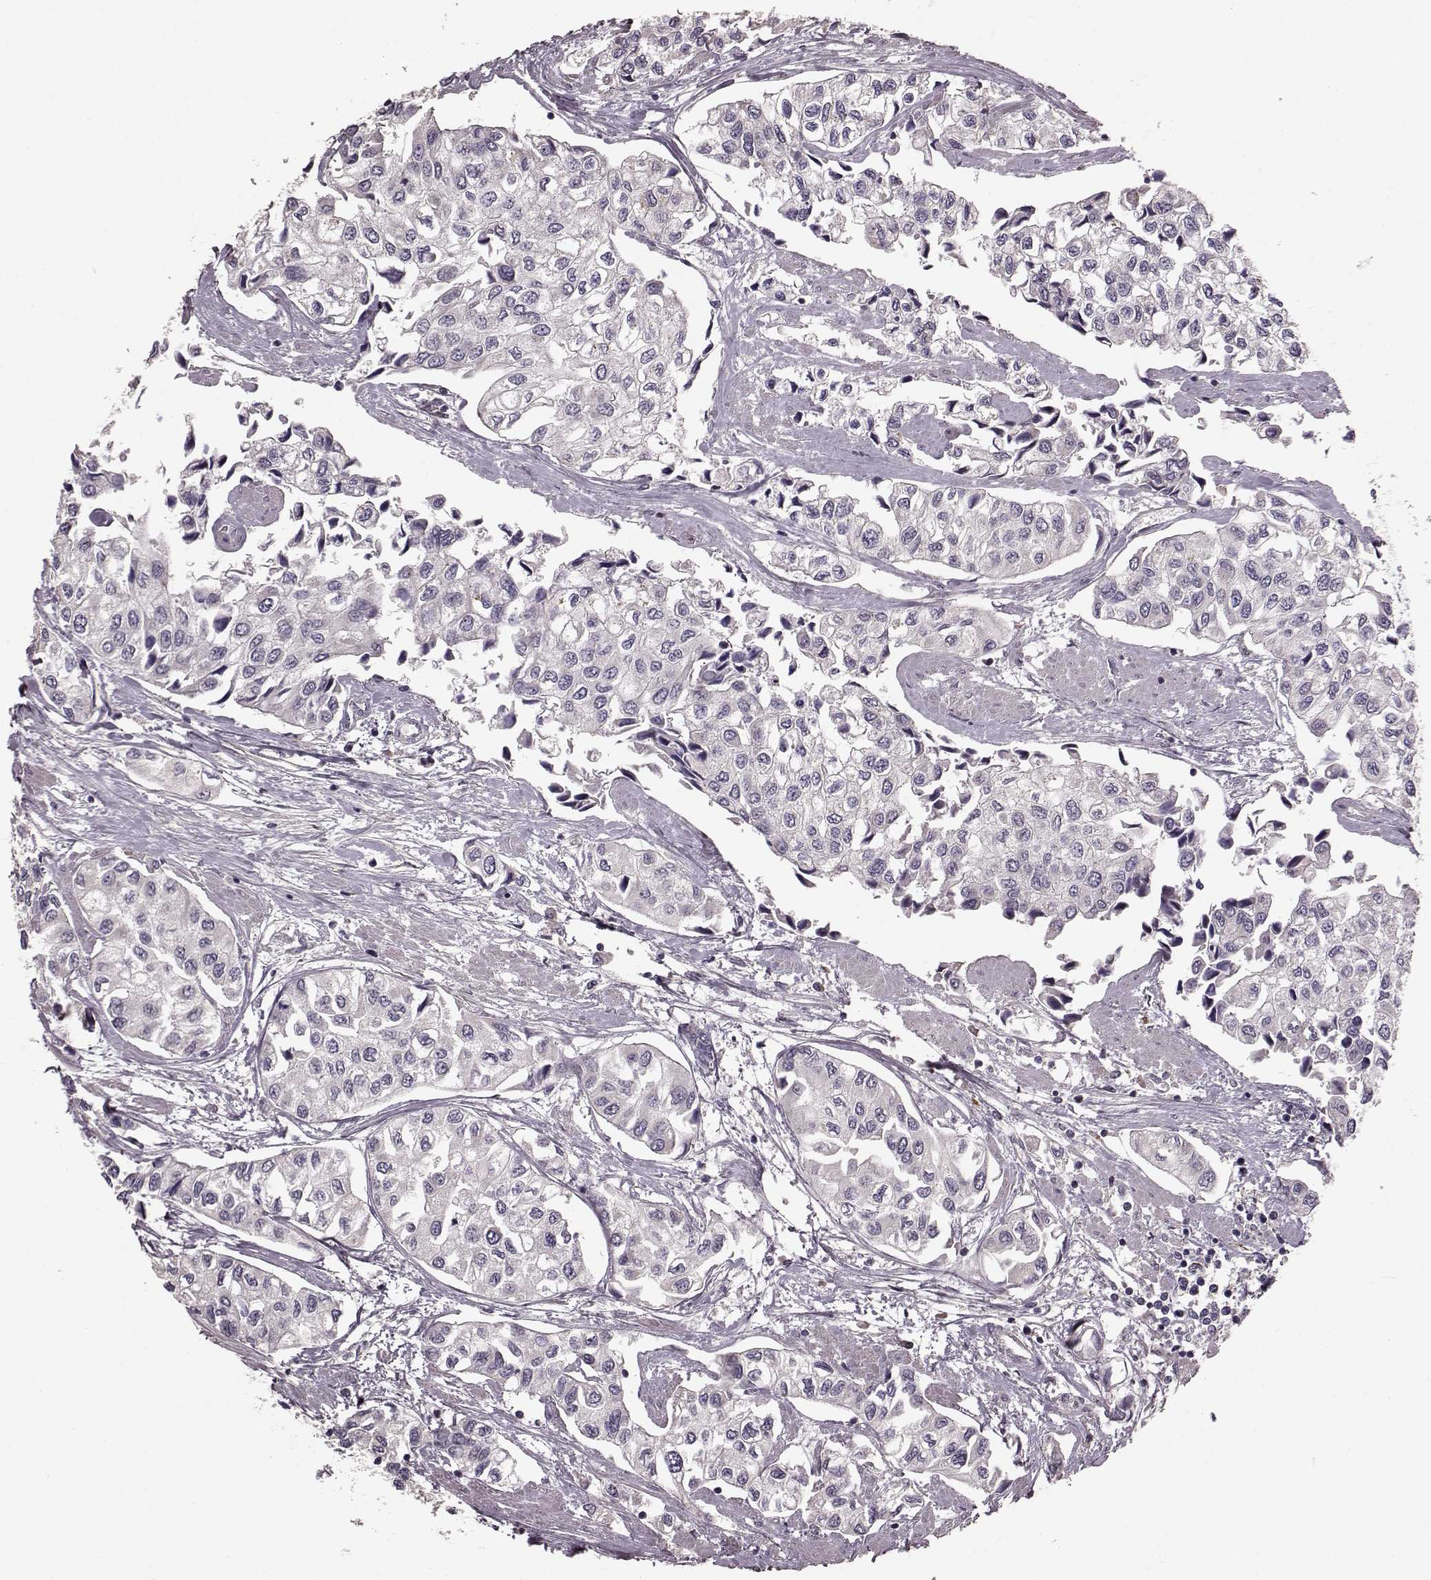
{"staining": {"intensity": "negative", "quantity": "none", "location": "none"}, "tissue": "urothelial cancer", "cell_type": "Tumor cells", "image_type": "cancer", "snomed": [{"axis": "morphology", "description": "Urothelial carcinoma, High grade"}, {"axis": "topography", "description": "Urinary bladder"}], "caption": "Tumor cells show no significant protein positivity in urothelial carcinoma (high-grade).", "gene": "SLC52A3", "patient": {"sex": "male", "age": 73}}